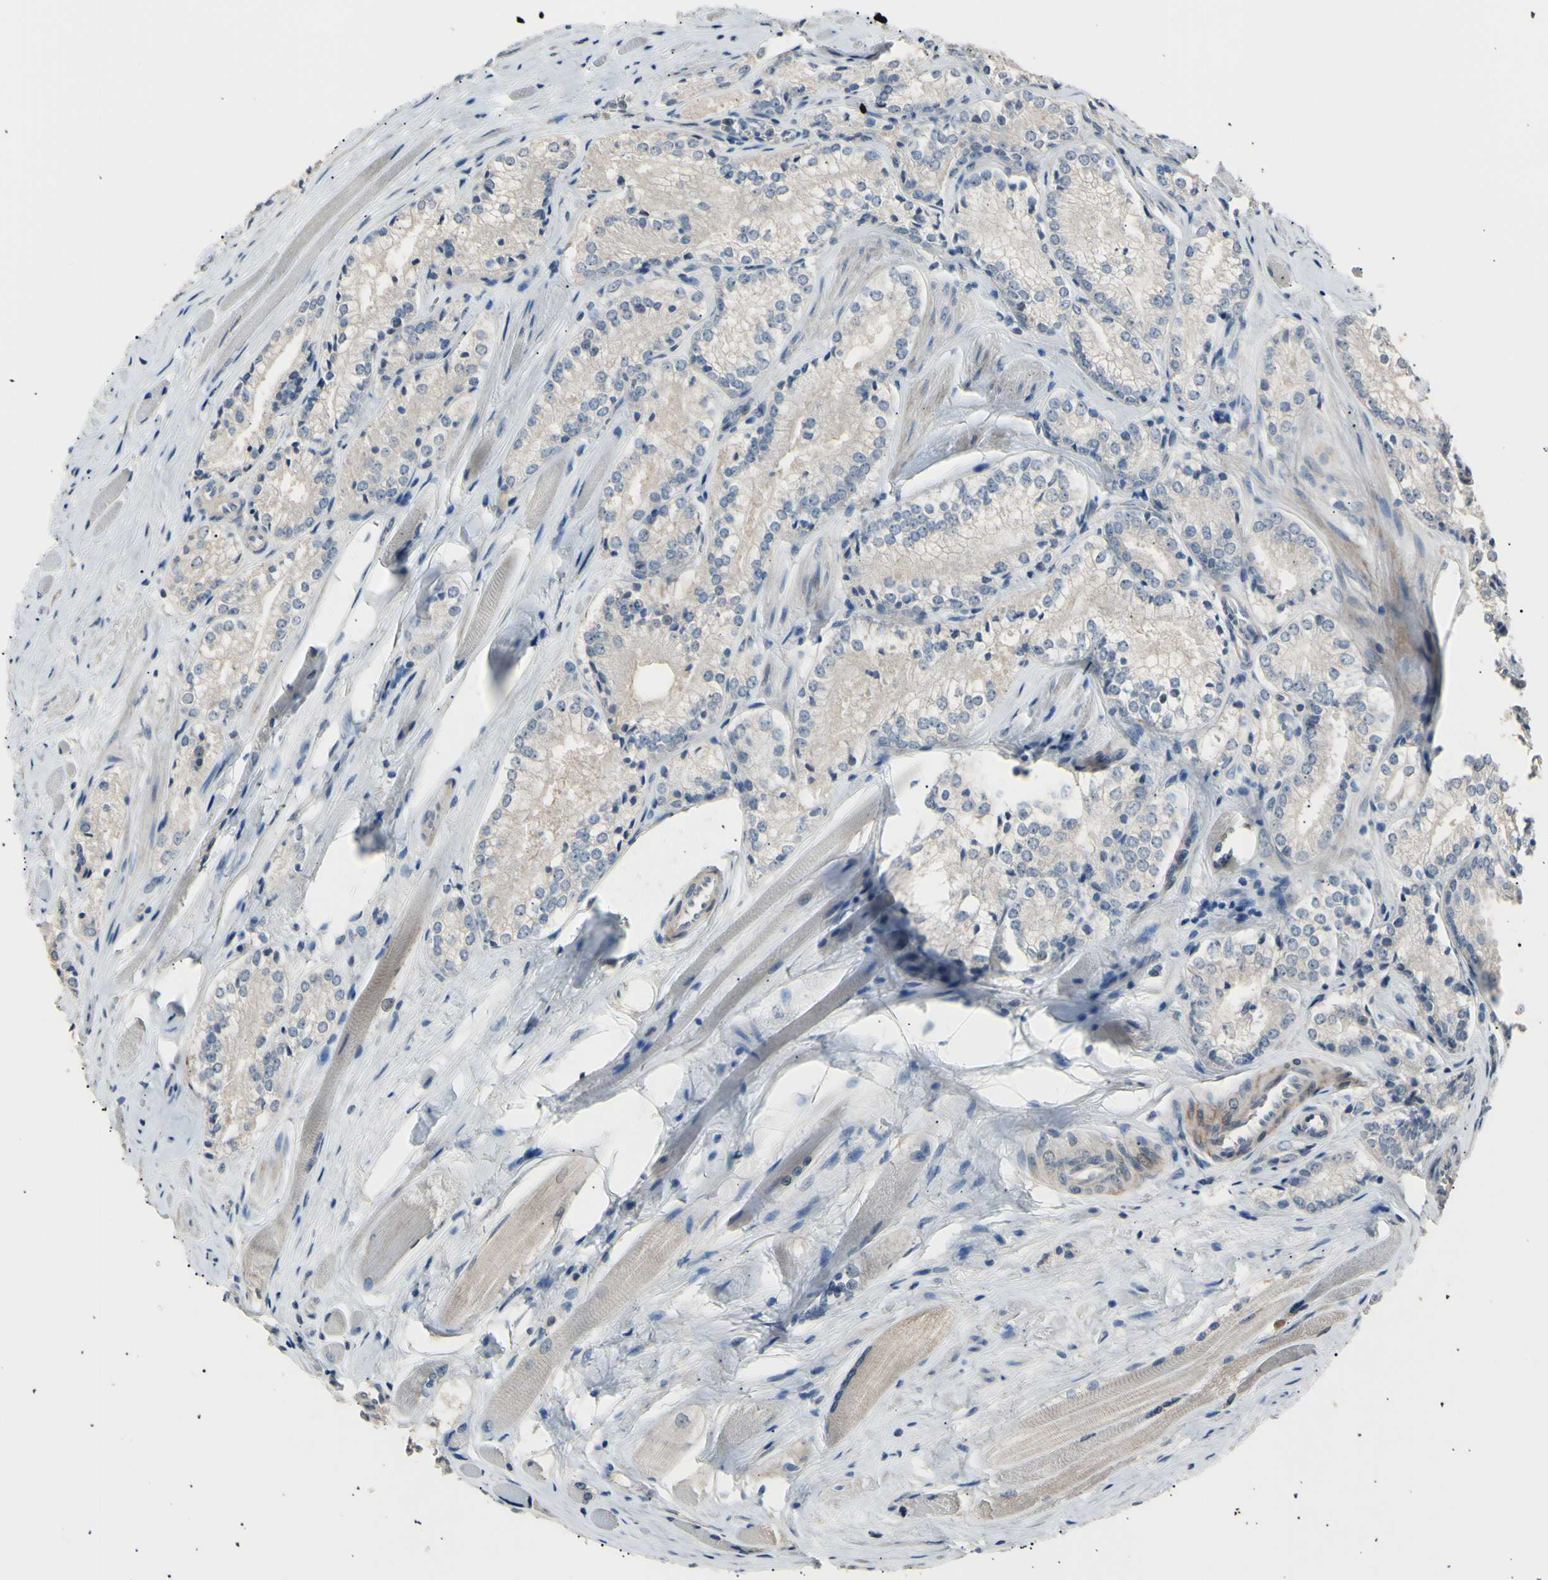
{"staining": {"intensity": "negative", "quantity": "none", "location": "none"}, "tissue": "prostate cancer", "cell_type": "Tumor cells", "image_type": "cancer", "snomed": [{"axis": "morphology", "description": "Adenocarcinoma, Low grade"}, {"axis": "topography", "description": "Prostate"}], "caption": "Histopathology image shows no significant protein staining in tumor cells of prostate cancer.", "gene": "LDLR", "patient": {"sex": "male", "age": 60}}